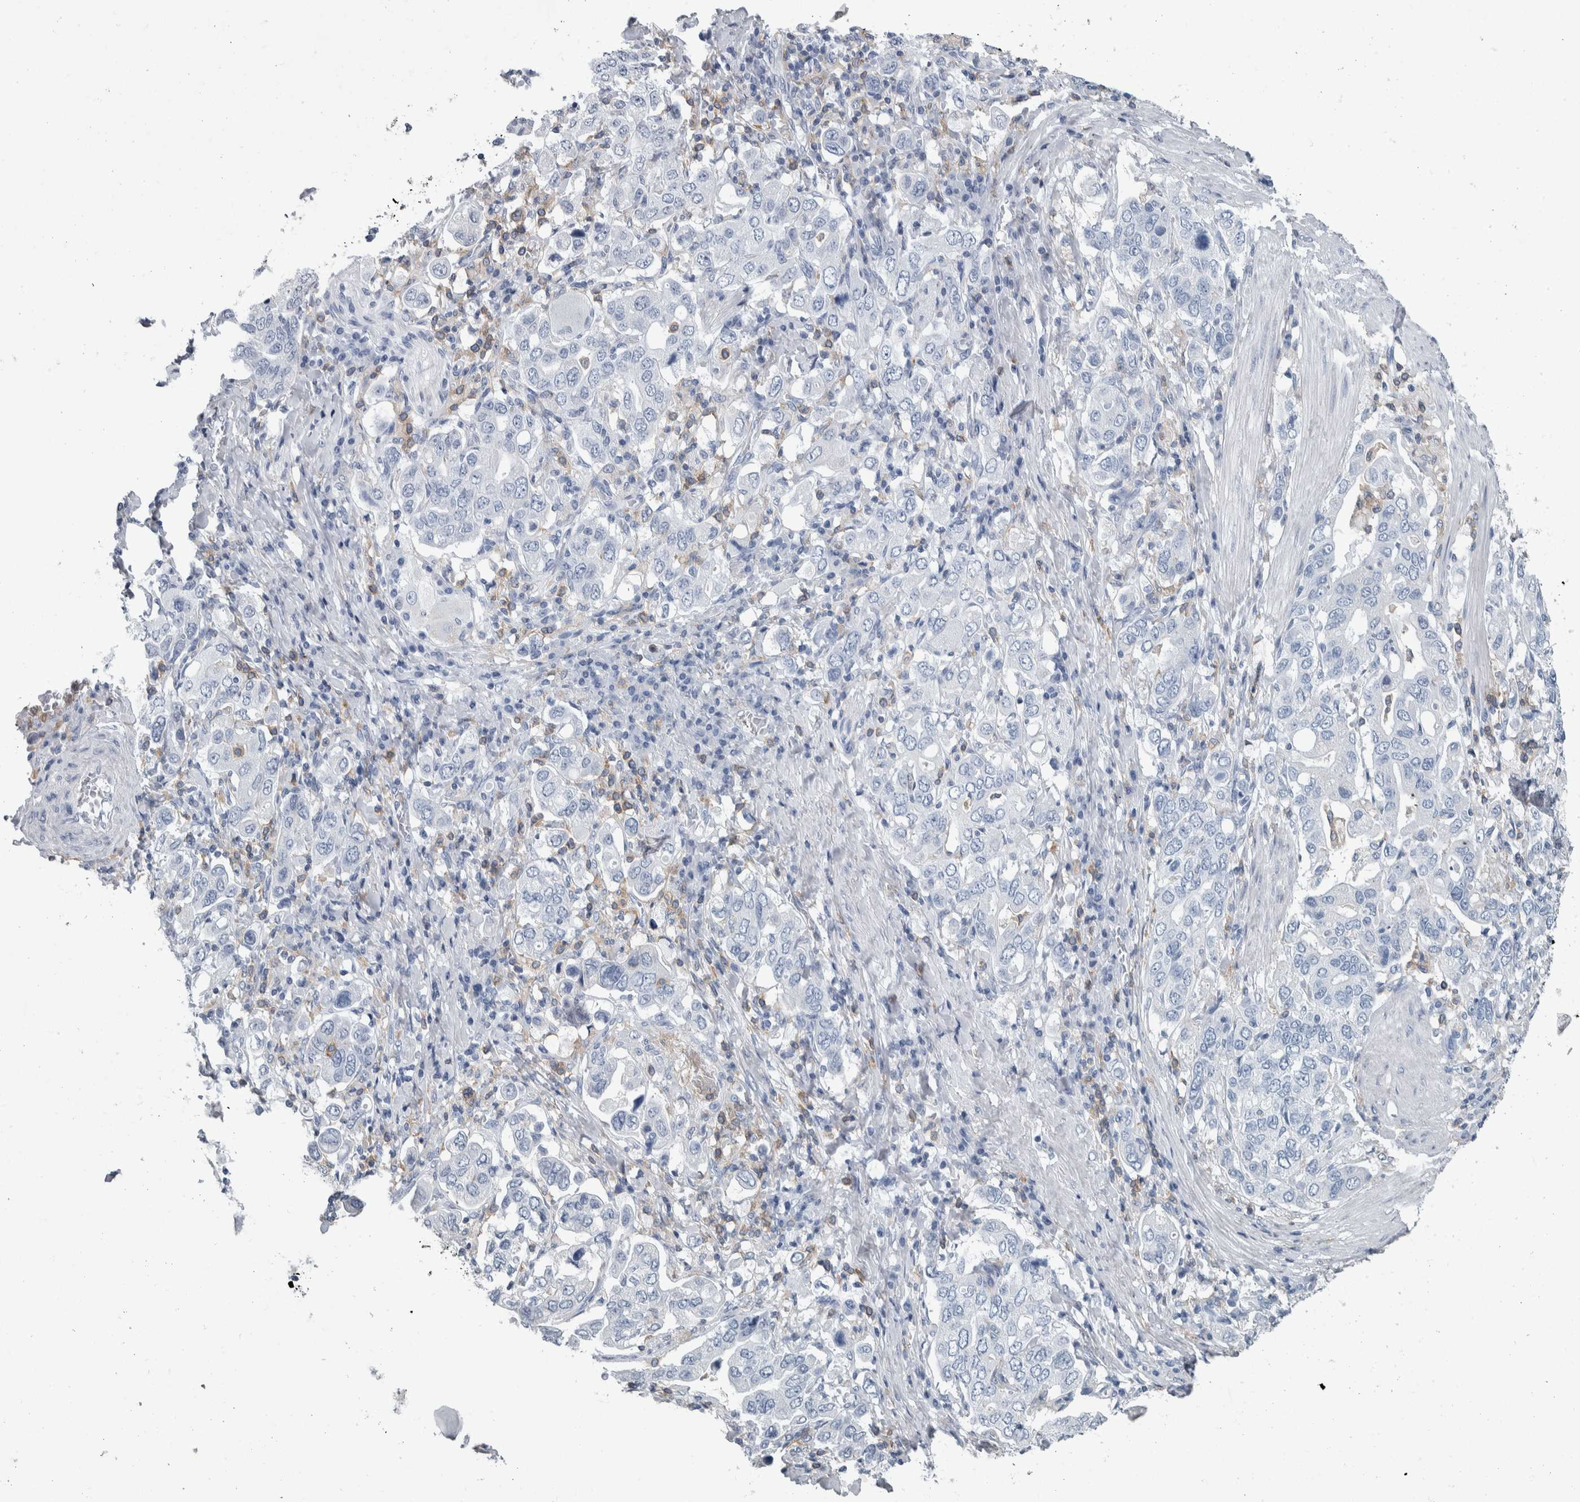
{"staining": {"intensity": "negative", "quantity": "none", "location": "none"}, "tissue": "stomach cancer", "cell_type": "Tumor cells", "image_type": "cancer", "snomed": [{"axis": "morphology", "description": "Adenocarcinoma, NOS"}, {"axis": "topography", "description": "Stomach, upper"}], "caption": "IHC histopathology image of stomach cancer stained for a protein (brown), which demonstrates no expression in tumor cells.", "gene": "SKAP2", "patient": {"sex": "male", "age": 62}}